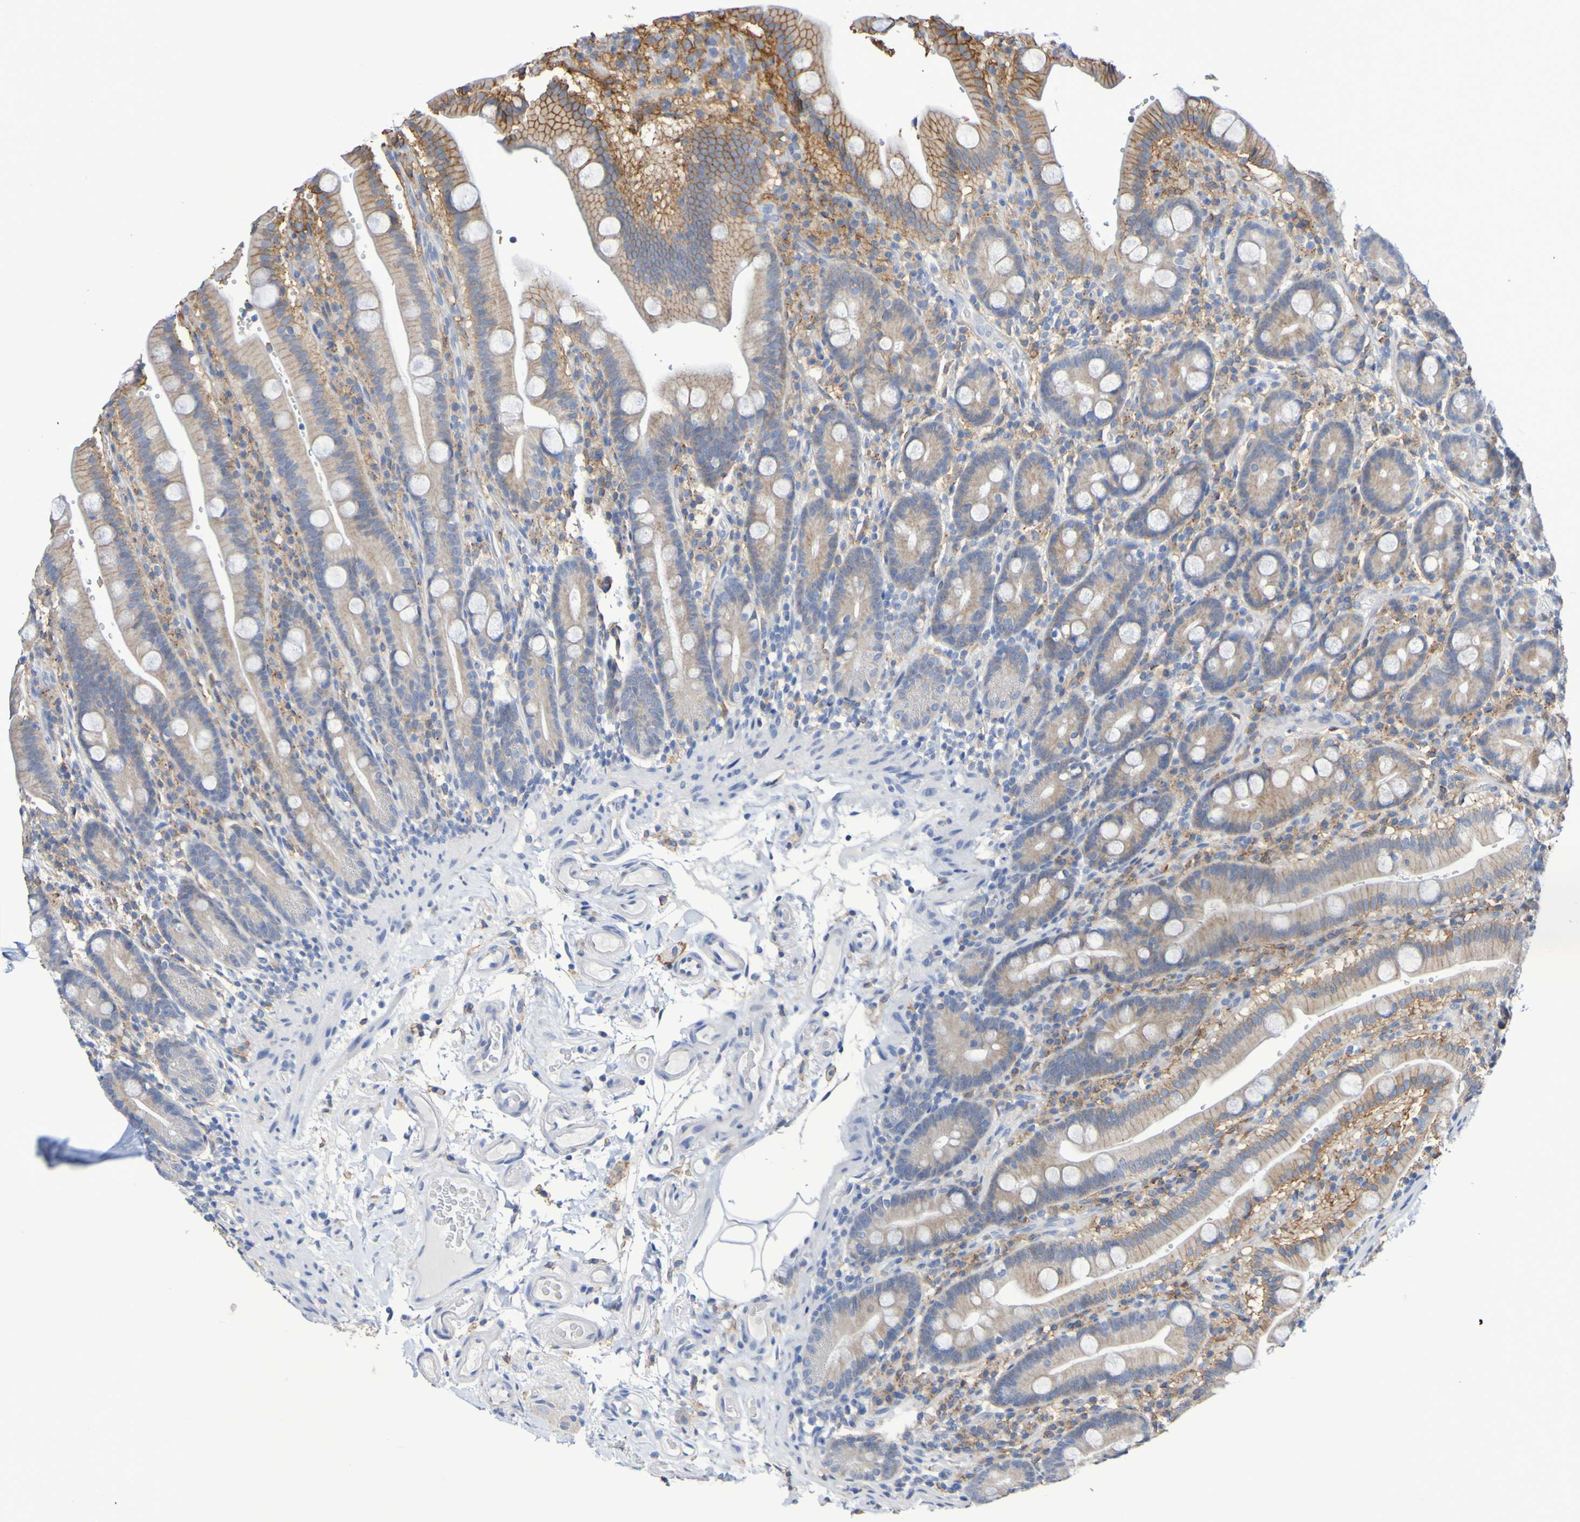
{"staining": {"intensity": "moderate", "quantity": "25%-75%", "location": "cytoplasmic/membranous"}, "tissue": "duodenum", "cell_type": "Glandular cells", "image_type": "normal", "snomed": [{"axis": "morphology", "description": "Normal tissue, NOS"}, {"axis": "topography", "description": "Small intestine, NOS"}], "caption": "Protein analysis of benign duodenum exhibits moderate cytoplasmic/membranous expression in approximately 25%-75% of glandular cells. (DAB (3,3'-diaminobenzidine) IHC, brown staining for protein, blue staining for nuclei).", "gene": "SLC3A2", "patient": {"sex": "female", "age": 71}}